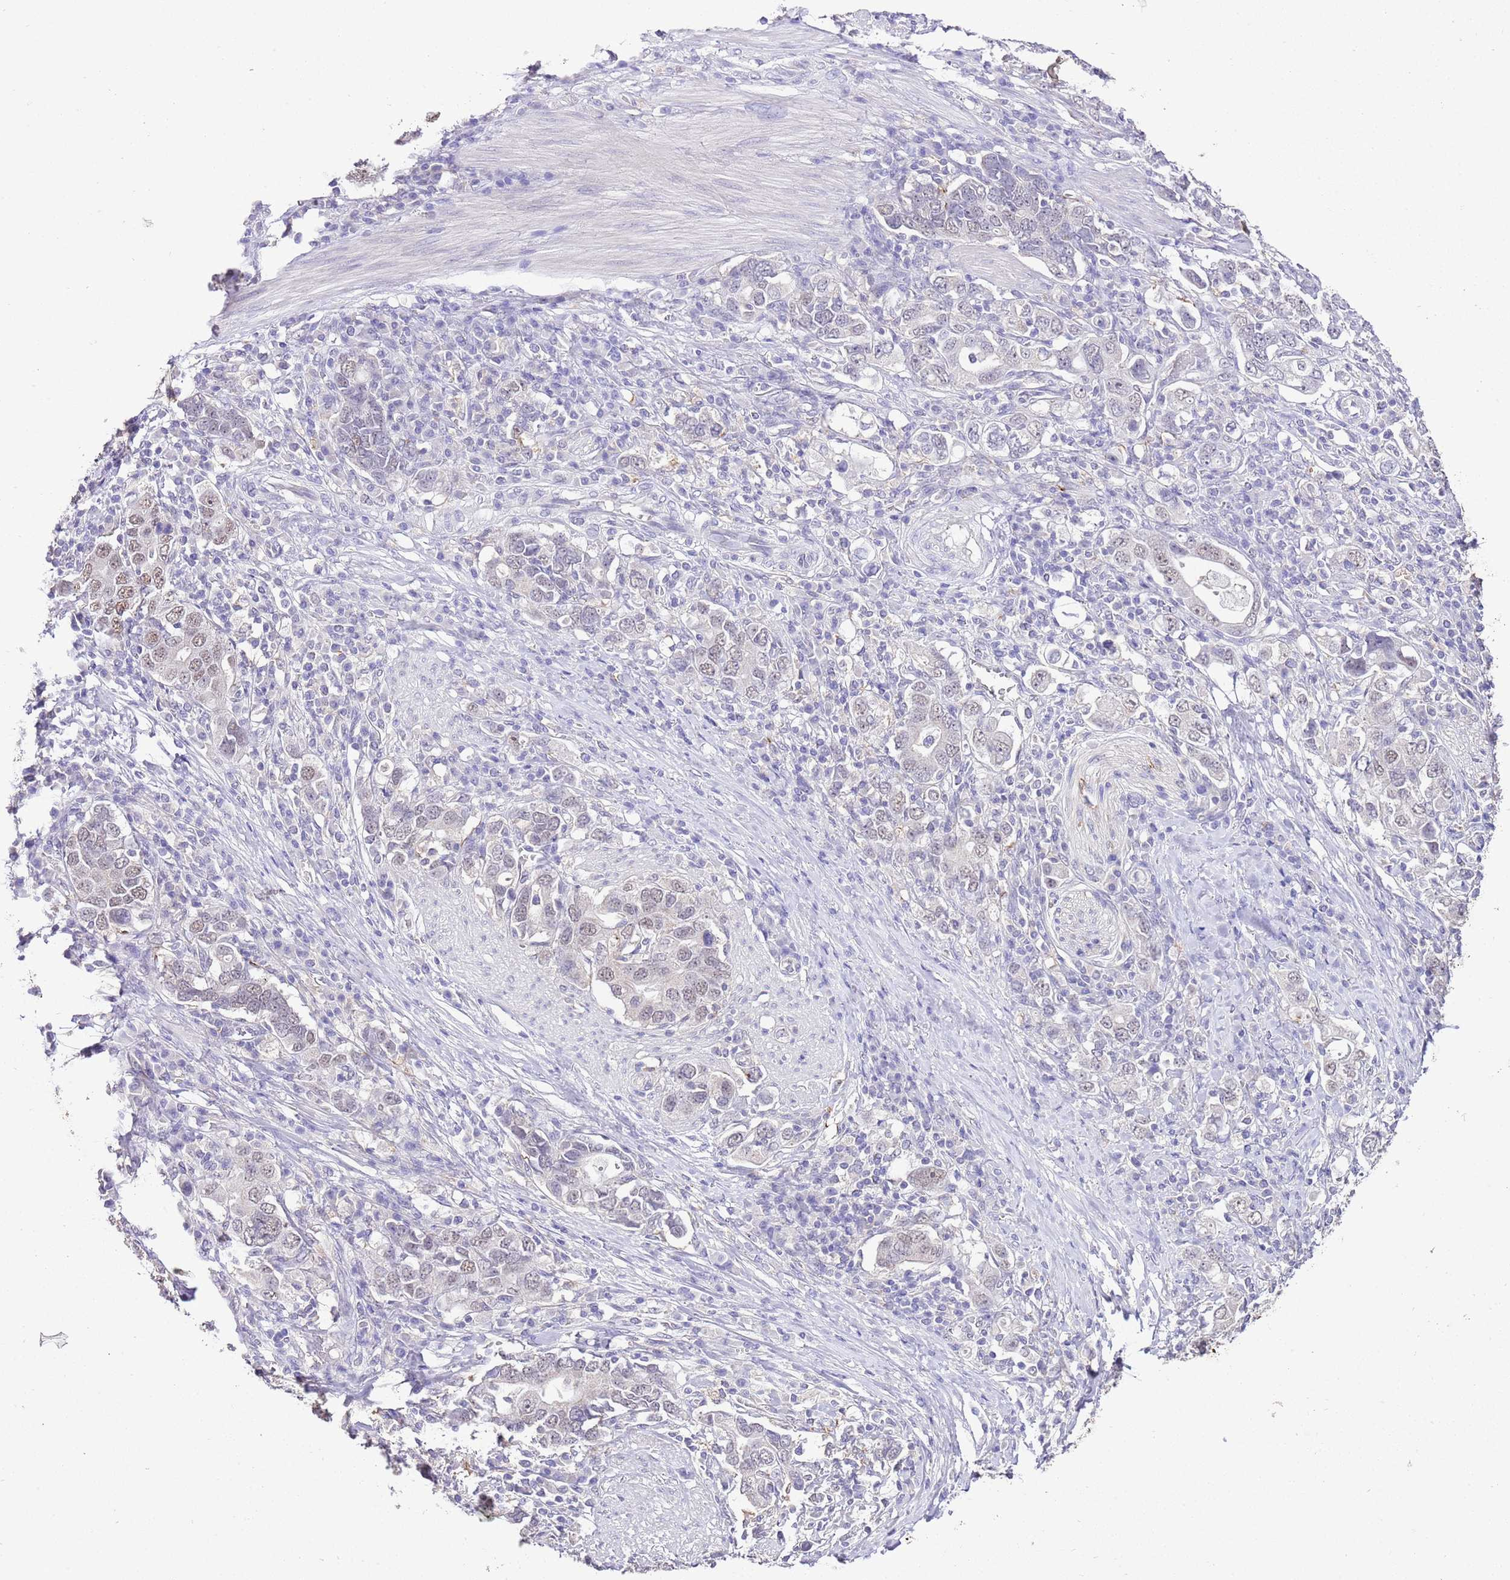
{"staining": {"intensity": "weak", "quantity": "25%-75%", "location": "nuclear"}, "tissue": "stomach cancer", "cell_type": "Tumor cells", "image_type": "cancer", "snomed": [{"axis": "morphology", "description": "Adenocarcinoma, NOS"}, {"axis": "topography", "description": "Stomach, upper"}, {"axis": "topography", "description": "Stomach"}], "caption": "There is low levels of weak nuclear expression in tumor cells of stomach adenocarcinoma, as demonstrated by immunohistochemical staining (brown color).", "gene": "IZUMO4", "patient": {"sex": "male", "age": 62}}